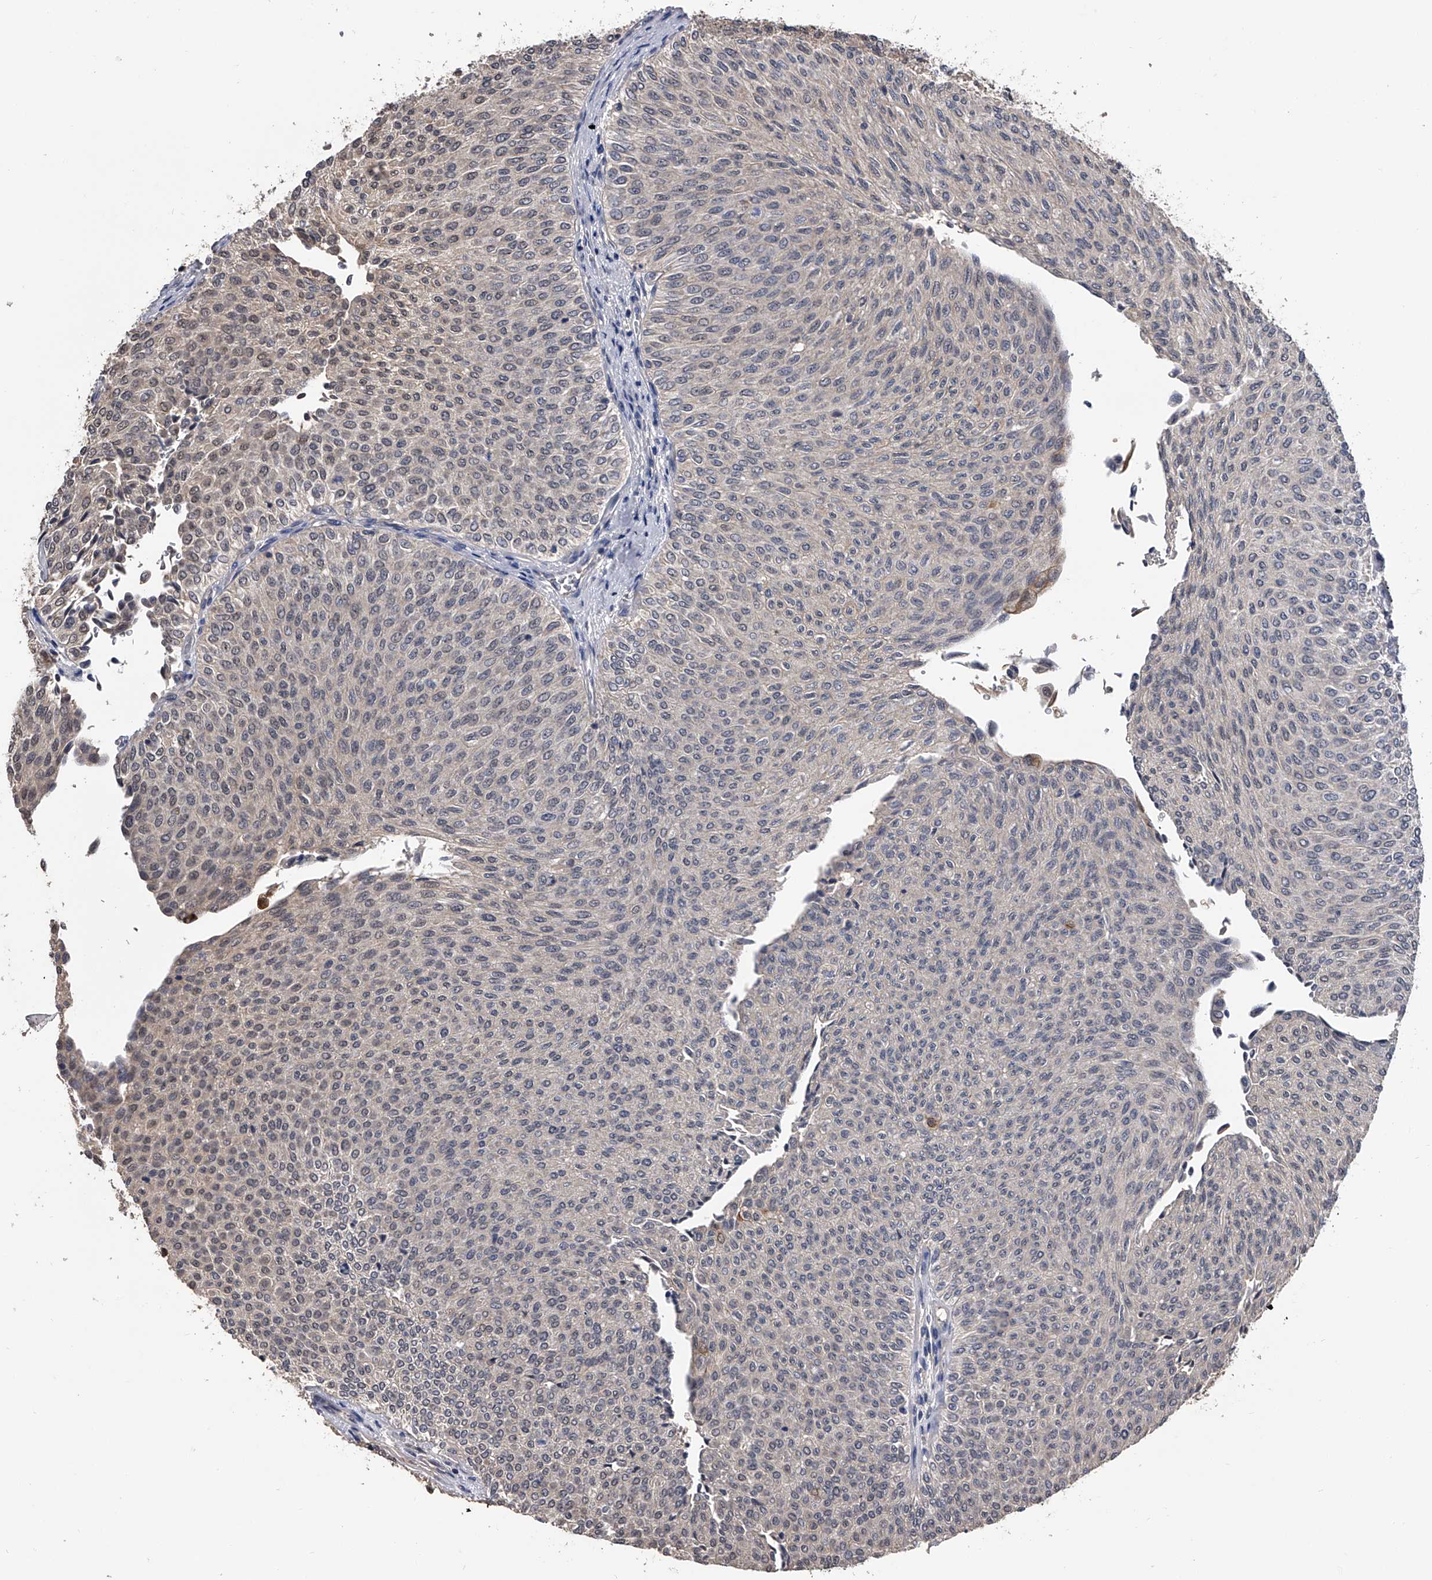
{"staining": {"intensity": "negative", "quantity": "none", "location": "none"}, "tissue": "urothelial cancer", "cell_type": "Tumor cells", "image_type": "cancer", "snomed": [{"axis": "morphology", "description": "Urothelial carcinoma, Low grade"}, {"axis": "topography", "description": "Urinary bladder"}], "caption": "High magnification brightfield microscopy of low-grade urothelial carcinoma stained with DAB (3,3'-diaminobenzidine) (brown) and counterstained with hematoxylin (blue): tumor cells show no significant staining.", "gene": "EFCAB7", "patient": {"sex": "male", "age": 78}}